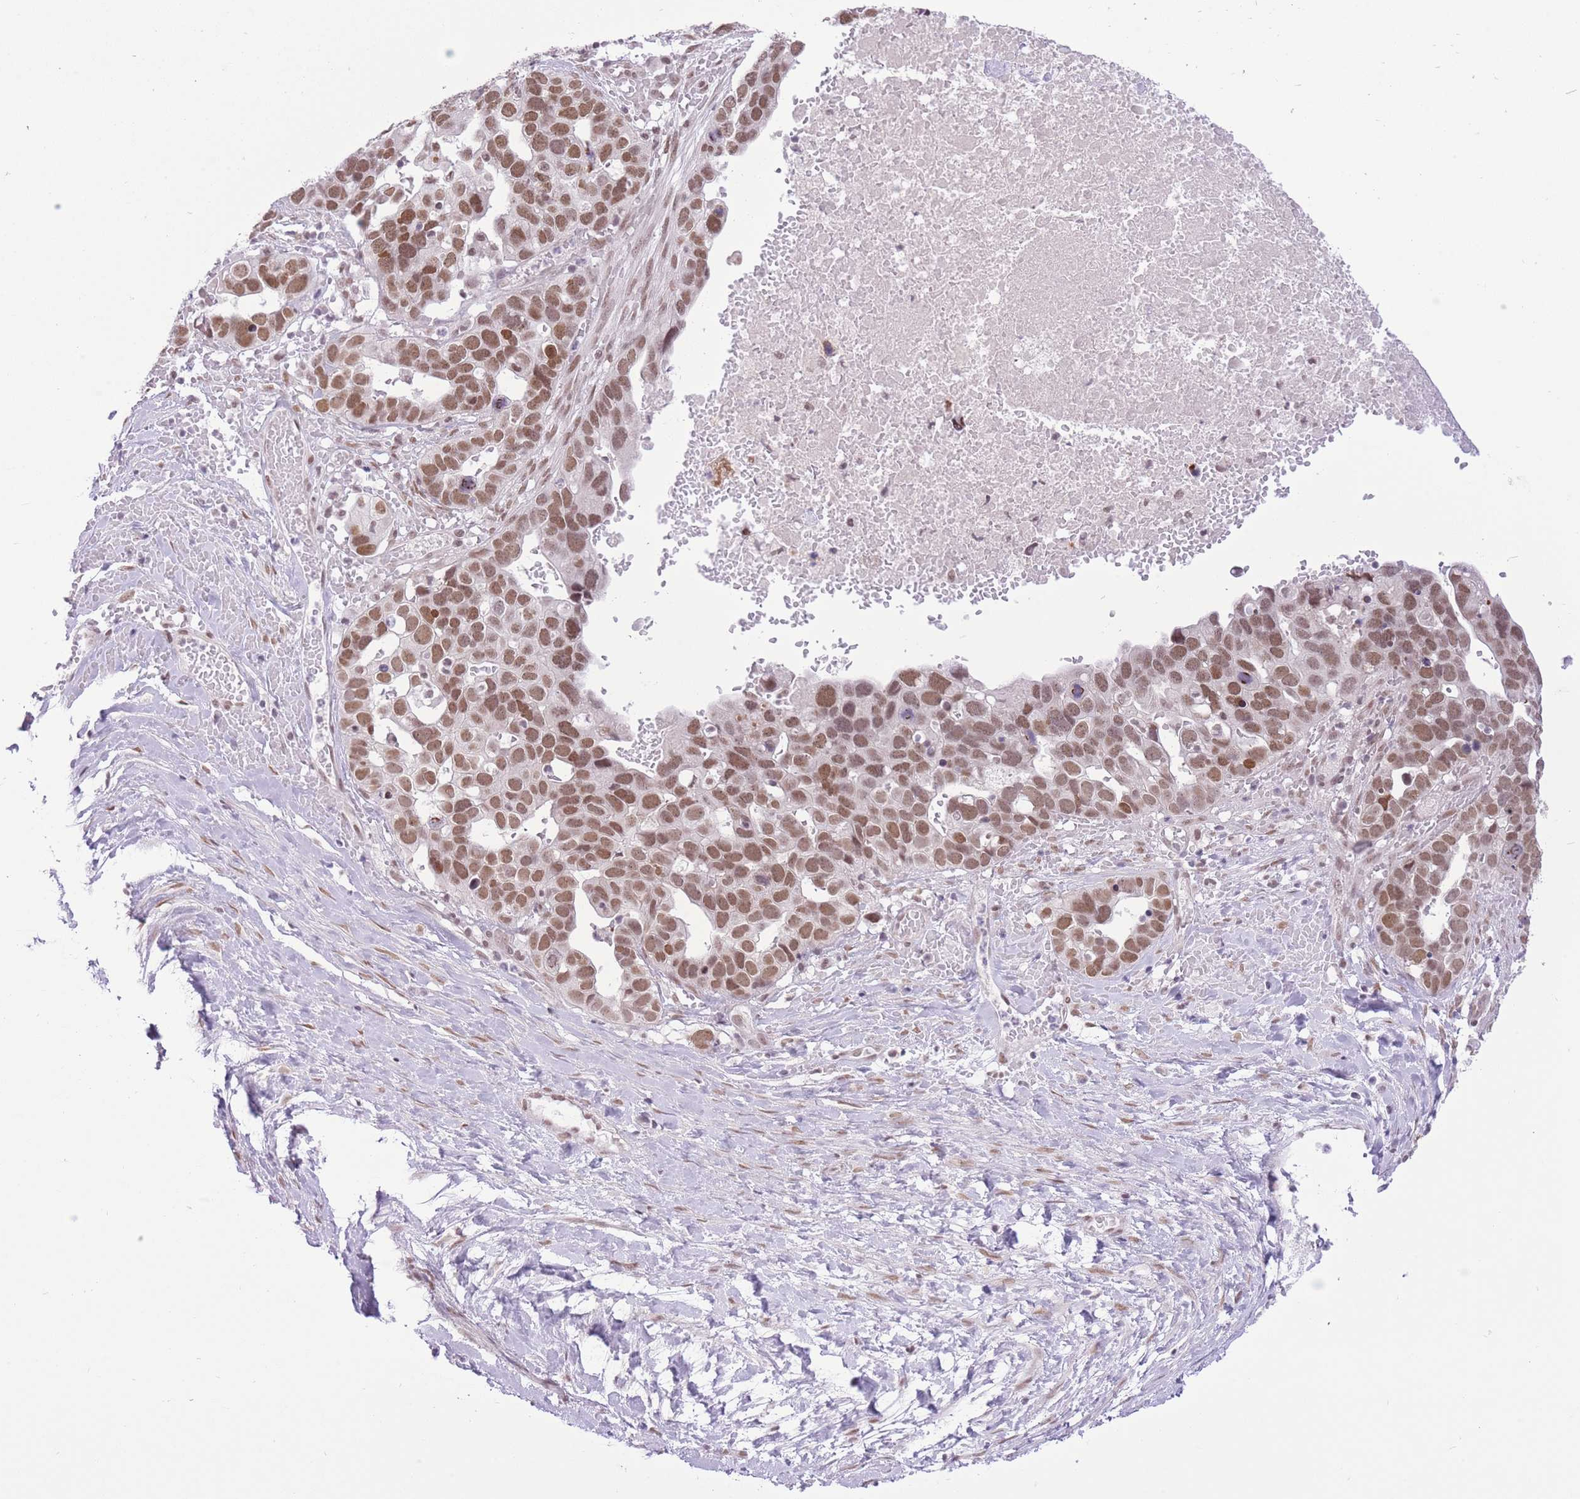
{"staining": {"intensity": "moderate", "quantity": ">75%", "location": "nuclear"}, "tissue": "ovarian cancer", "cell_type": "Tumor cells", "image_type": "cancer", "snomed": [{"axis": "morphology", "description": "Cystadenocarcinoma, serous, NOS"}, {"axis": "topography", "description": "Ovary"}], "caption": "Moderate nuclear protein expression is present in about >75% of tumor cells in ovarian cancer. (DAB (3,3'-diaminobenzidine) IHC, brown staining for protein, blue staining for nuclei).", "gene": "ZBED5", "patient": {"sex": "female", "age": 54}}